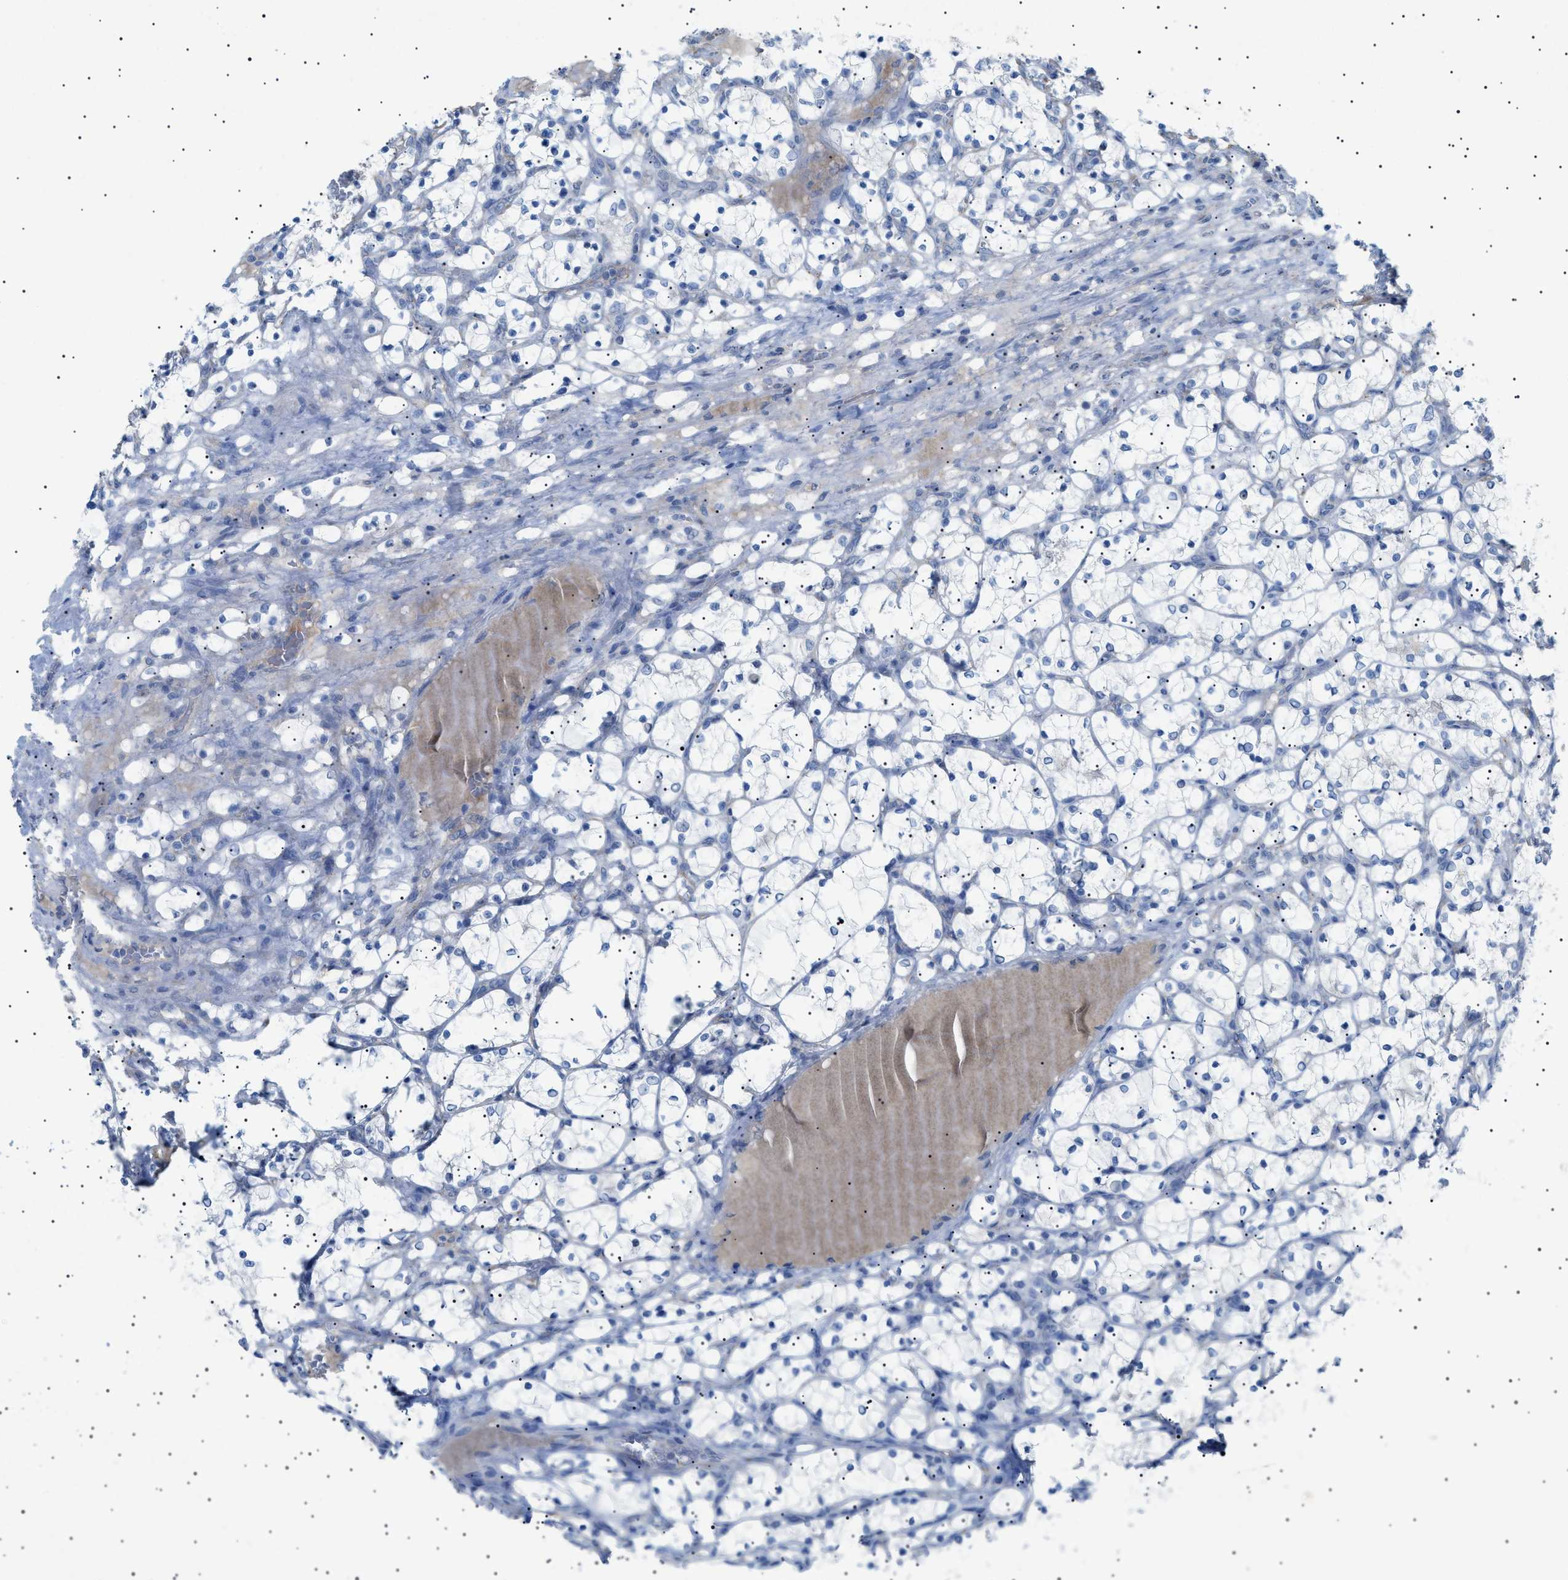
{"staining": {"intensity": "negative", "quantity": "none", "location": "none"}, "tissue": "renal cancer", "cell_type": "Tumor cells", "image_type": "cancer", "snomed": [{"axis": "morphology", "description": "Adenocarcinoma, NOS"}, {"axis": "topography", "description": "Kidney"}], "caption": "Renal cancer stained for a protein using immunohistochemistry displays no staining tumor cells.", "gene": "ADAMTS1", "patient": {"sex": "female", "age": 69}}